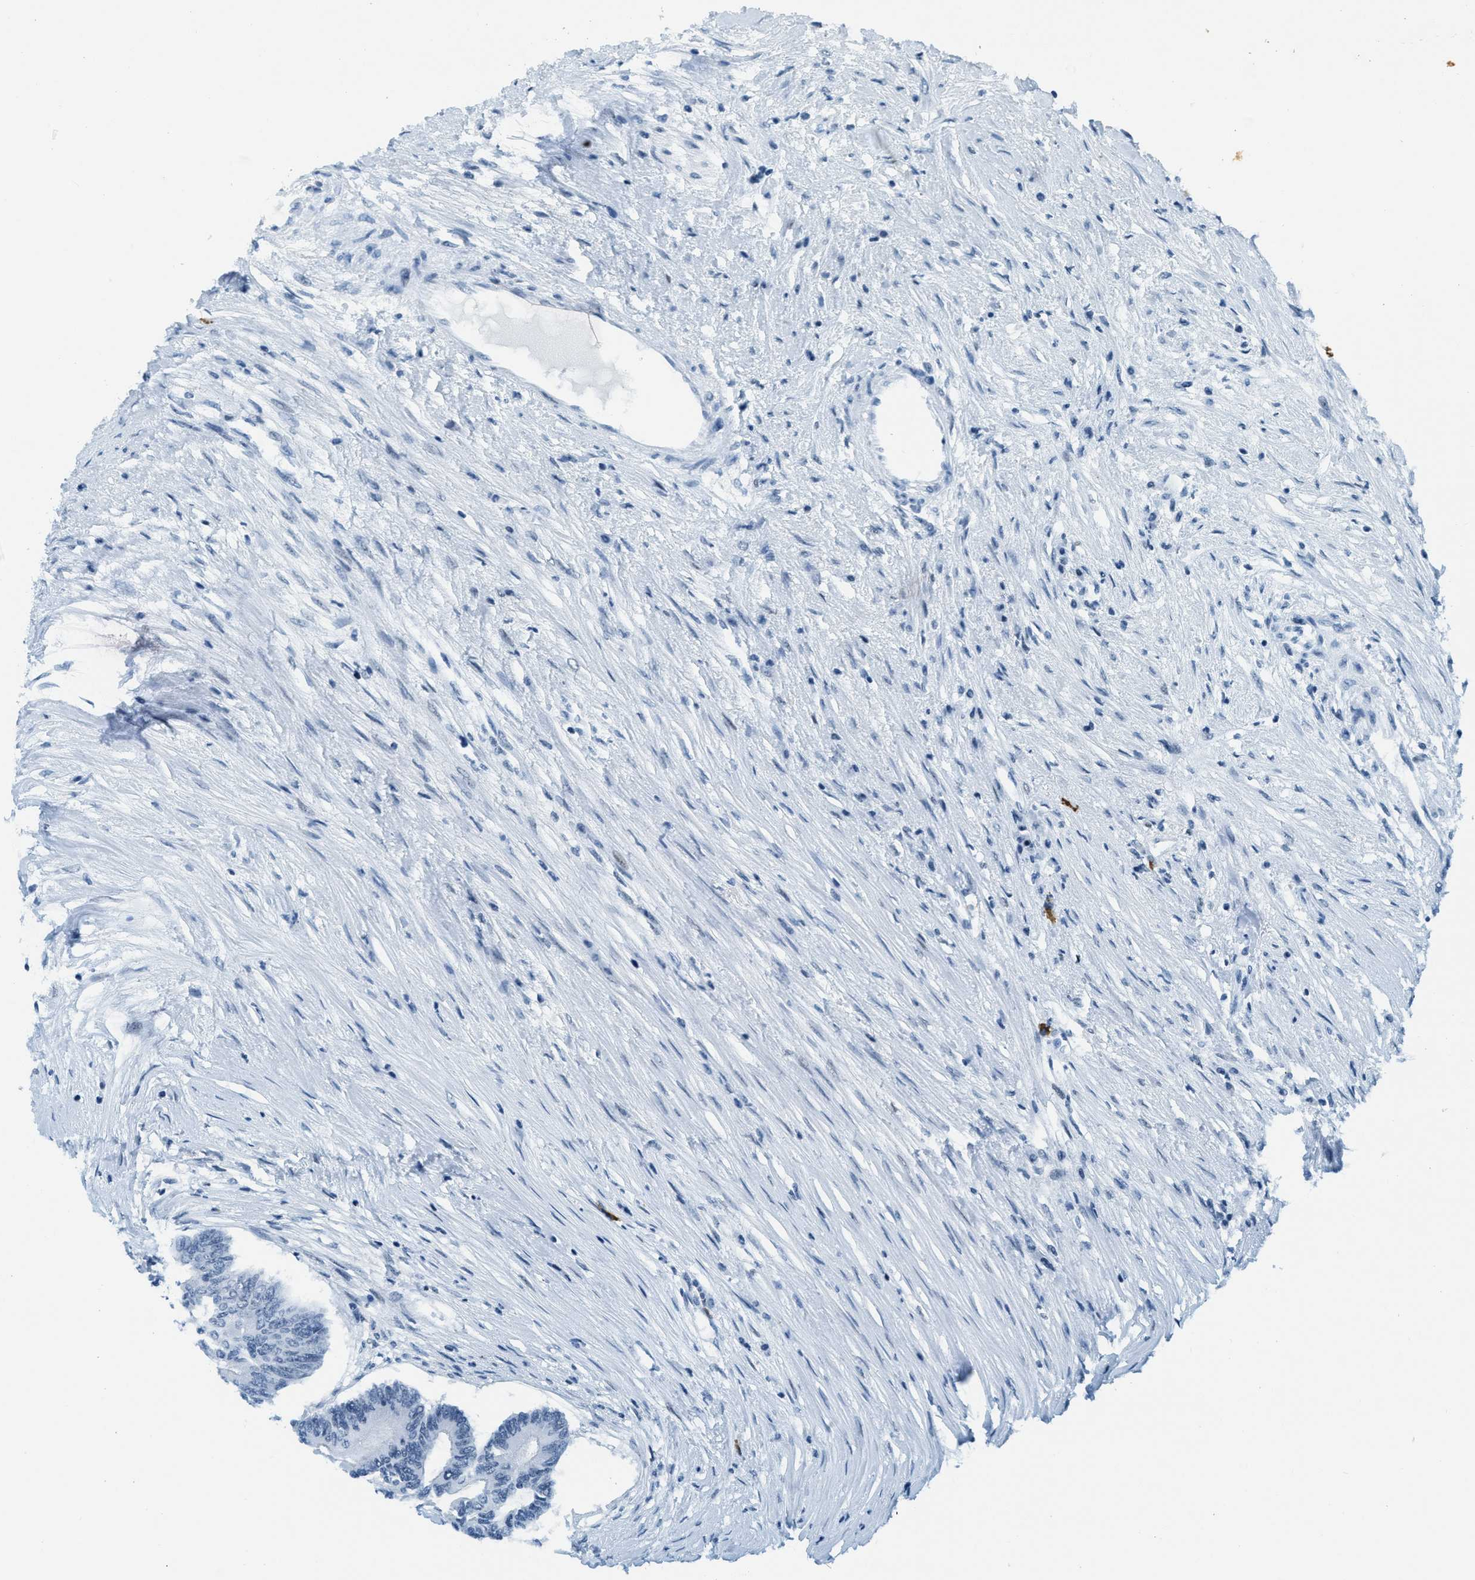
{"staining": {"intensity": "negative", "quantity": "none", "location": "none"}, "tissue": "colorectal cancer", "cell_type": "Tumor cells", "image_type": "cancer", "snomed": [{"axis": "morphology", "description": "Adenocarcinoma, NOS"}, {"axis": "topography", "description": "Rectum"}], "caption": "Protein analysis of colorectal cancer displays no significant positivity in tumor cells.", "gene": "PLA2G2A", "patient": {"sex": "male", "age": 63}}